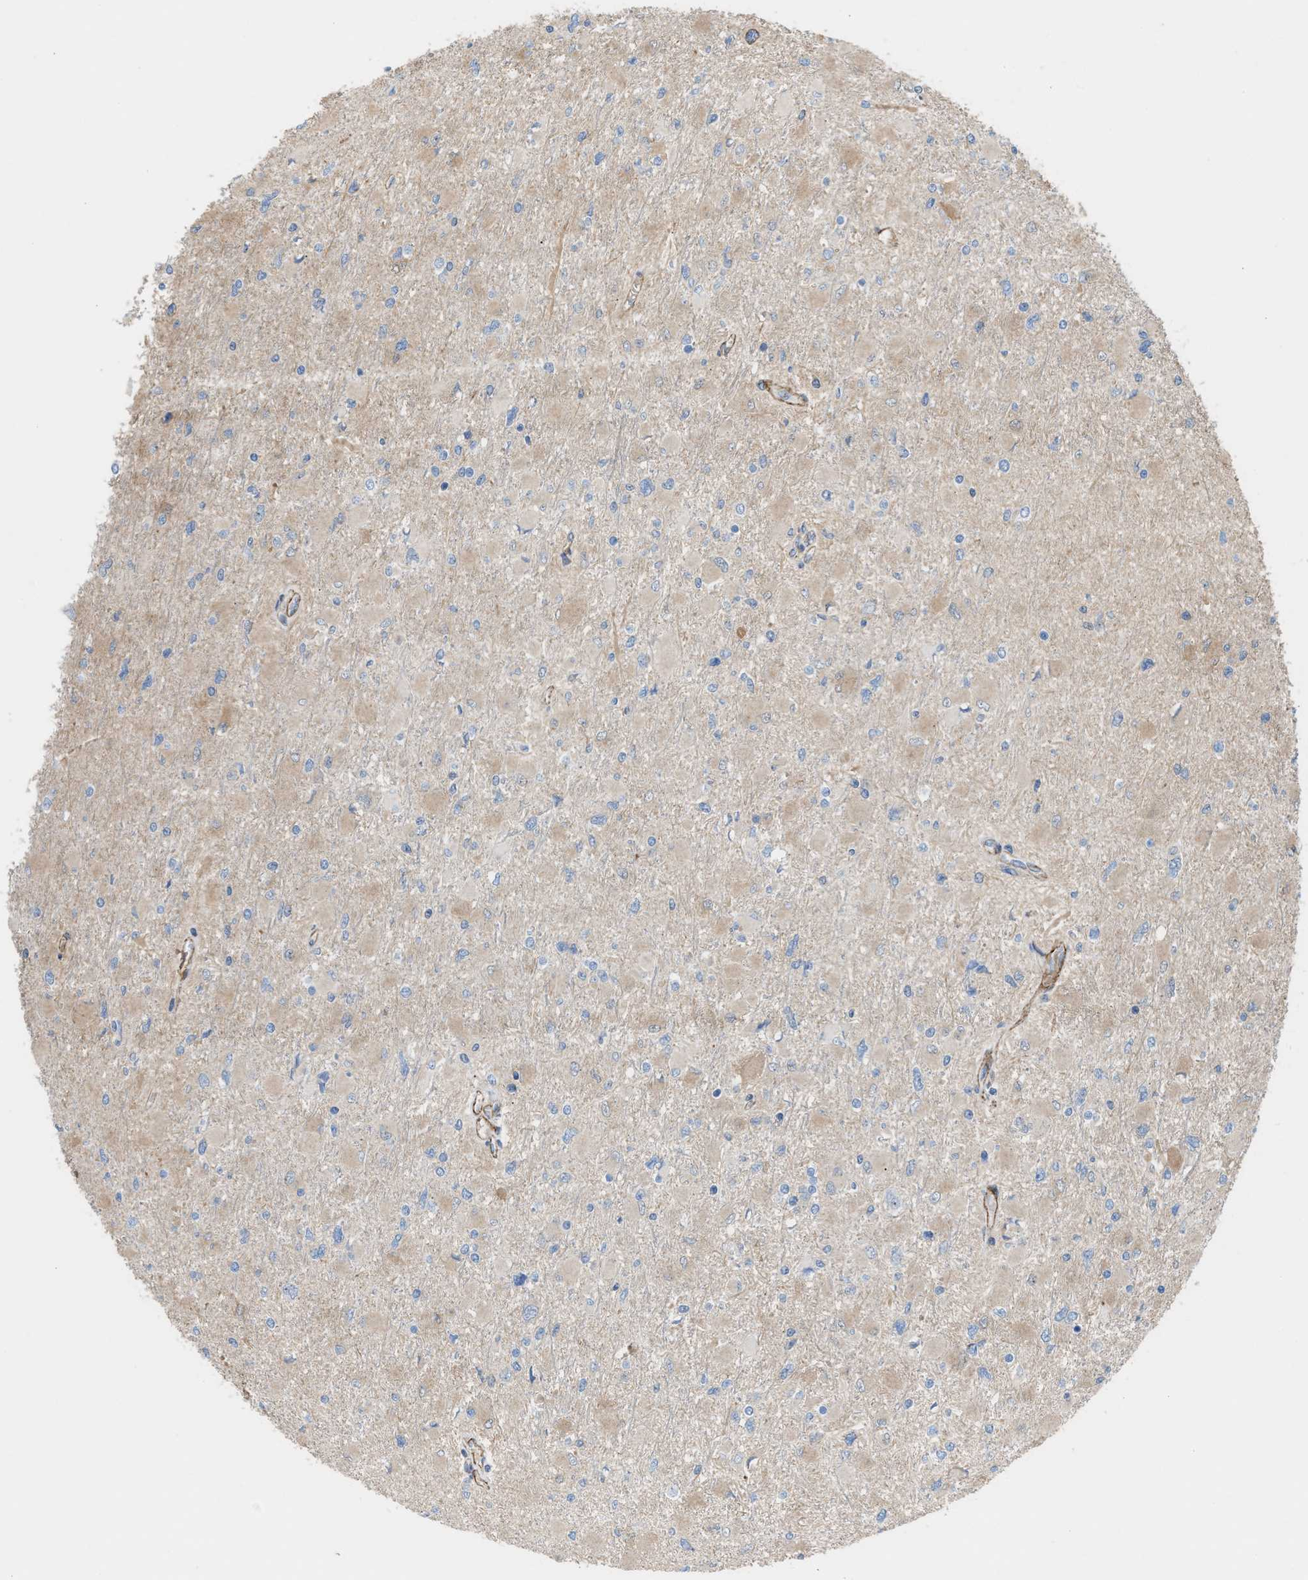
{"staining": {"intensity": "weak", "quantity": "<25%", "location": "cytoplasmic/membranous"}, "tissue": "glioma", "cell_type": "Tumor cells", "image_type": "cancer", "snomed": [{"axis": "morphology", "description": "Glioma, malignant, High grade"}, {"axis": "topography", "description": "Cerebral cortex"}], "caption": "Malignant glioma (high-grade) was stained to show a protein in brown. There is no significant expression in tumor cells. (Brightfield microscopy of DAB IHC at high magnification).", "gene": "NQO2", "patient": {"sex": "female", "age": 36}}